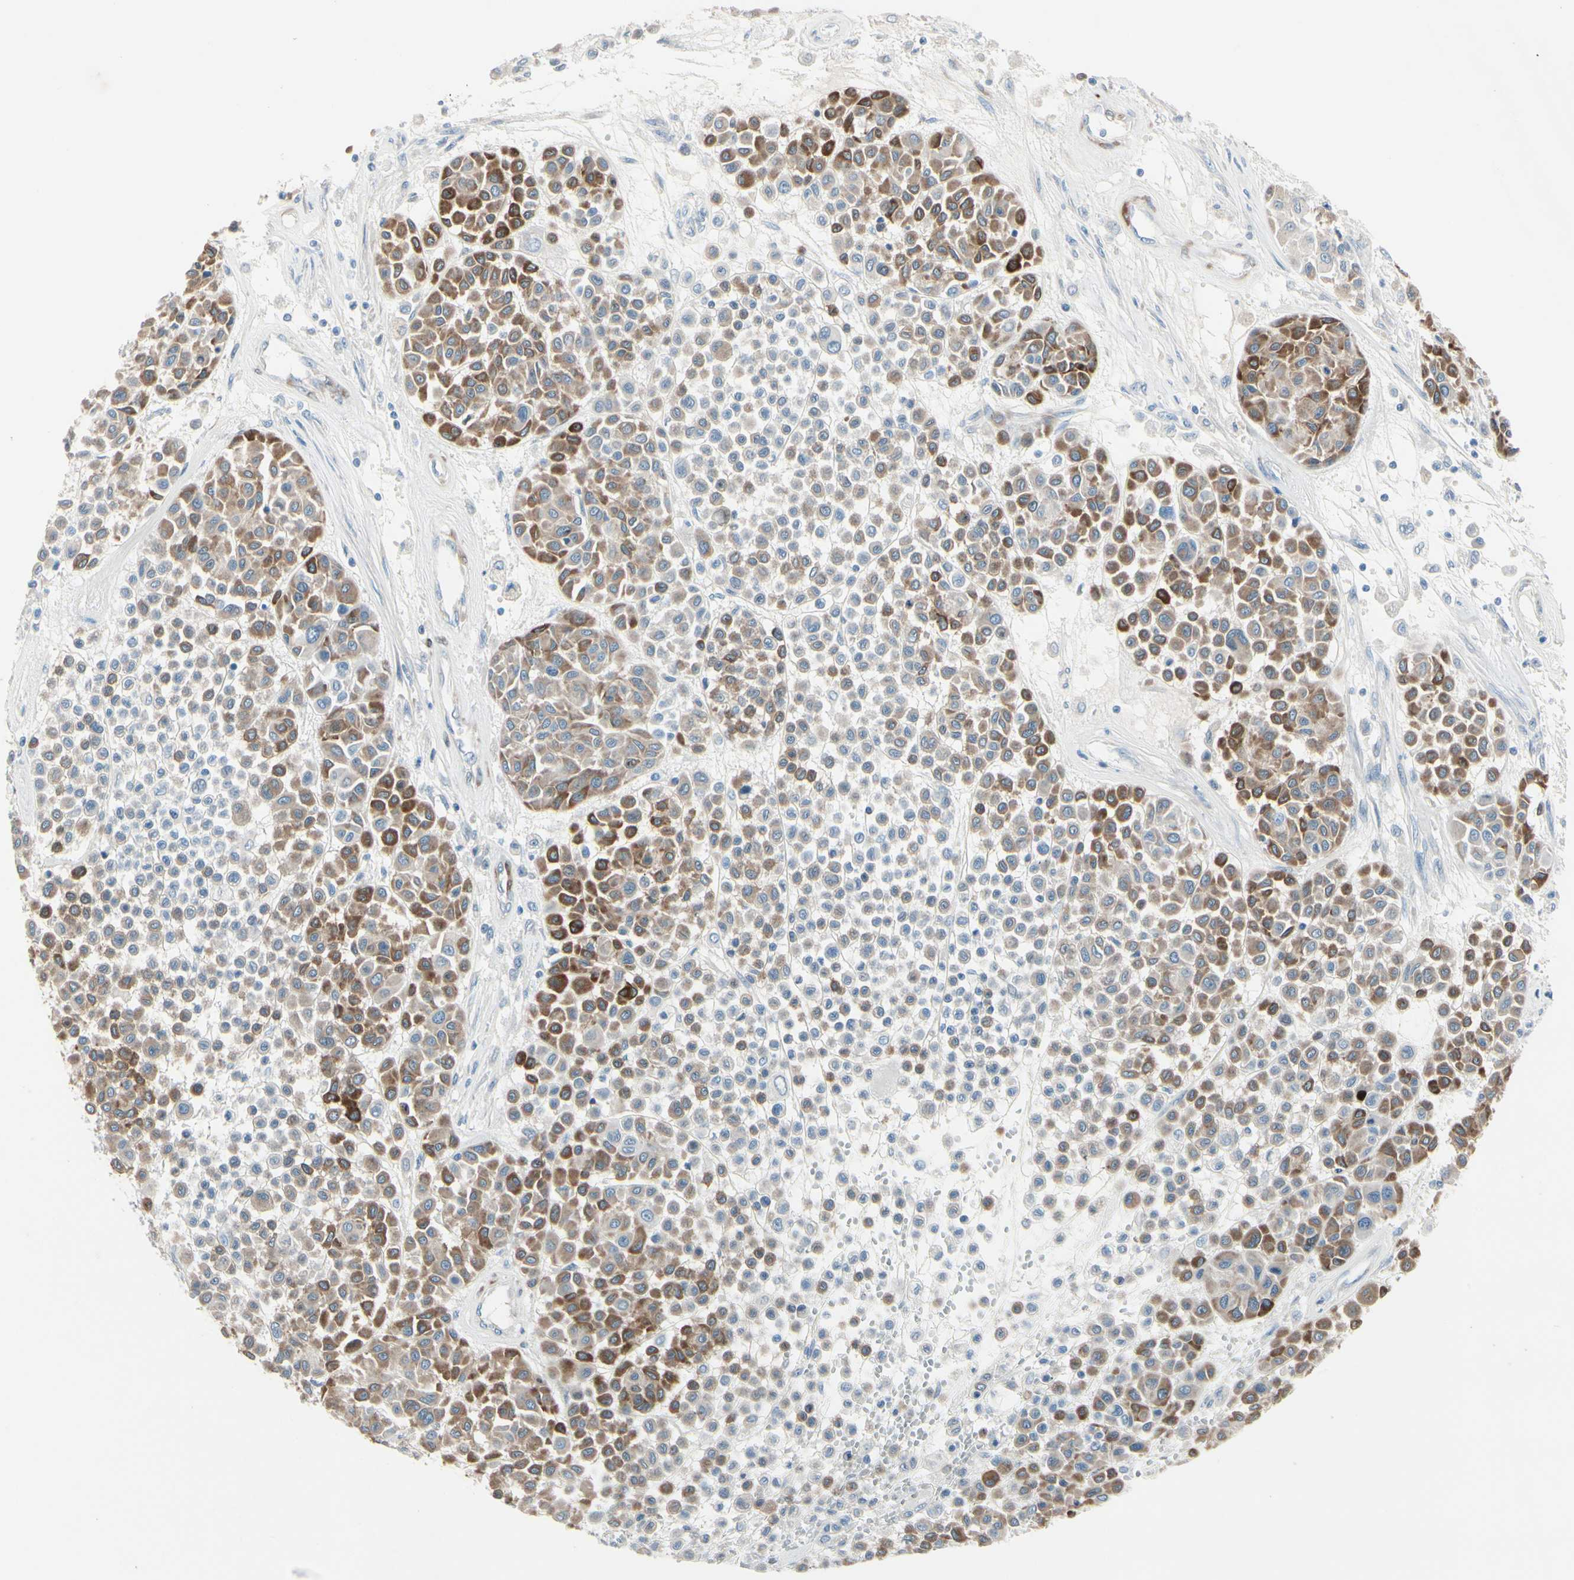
{"staining": {"intensity": "strong", "quantity": "25%-75%", "location": "cytoplasmic/membranous"}, "tissue": "melanoma", "cell_type": "Tumor cells", "image_type": "cancer", "snomed": [{"axis": "morphology", "description": "Malignant melanoma, Metastatic site"}, {"axis": "topography", "description": "Soft tissue"}], "caption": "Immunohistochemistry staining of melanoma, which exhibits high levels of strong cytoplasmic/membranous expression in approximately 25%-75% of tumor cells indicating strong cytoplasmic/membranous protein positivity. The staining was performed using DAB (brown) for protein detection and nuclei were counterstained in hematoxylin (blue).", "gene": "MAP2", "patient": {"sex": "male", "age": 41}}